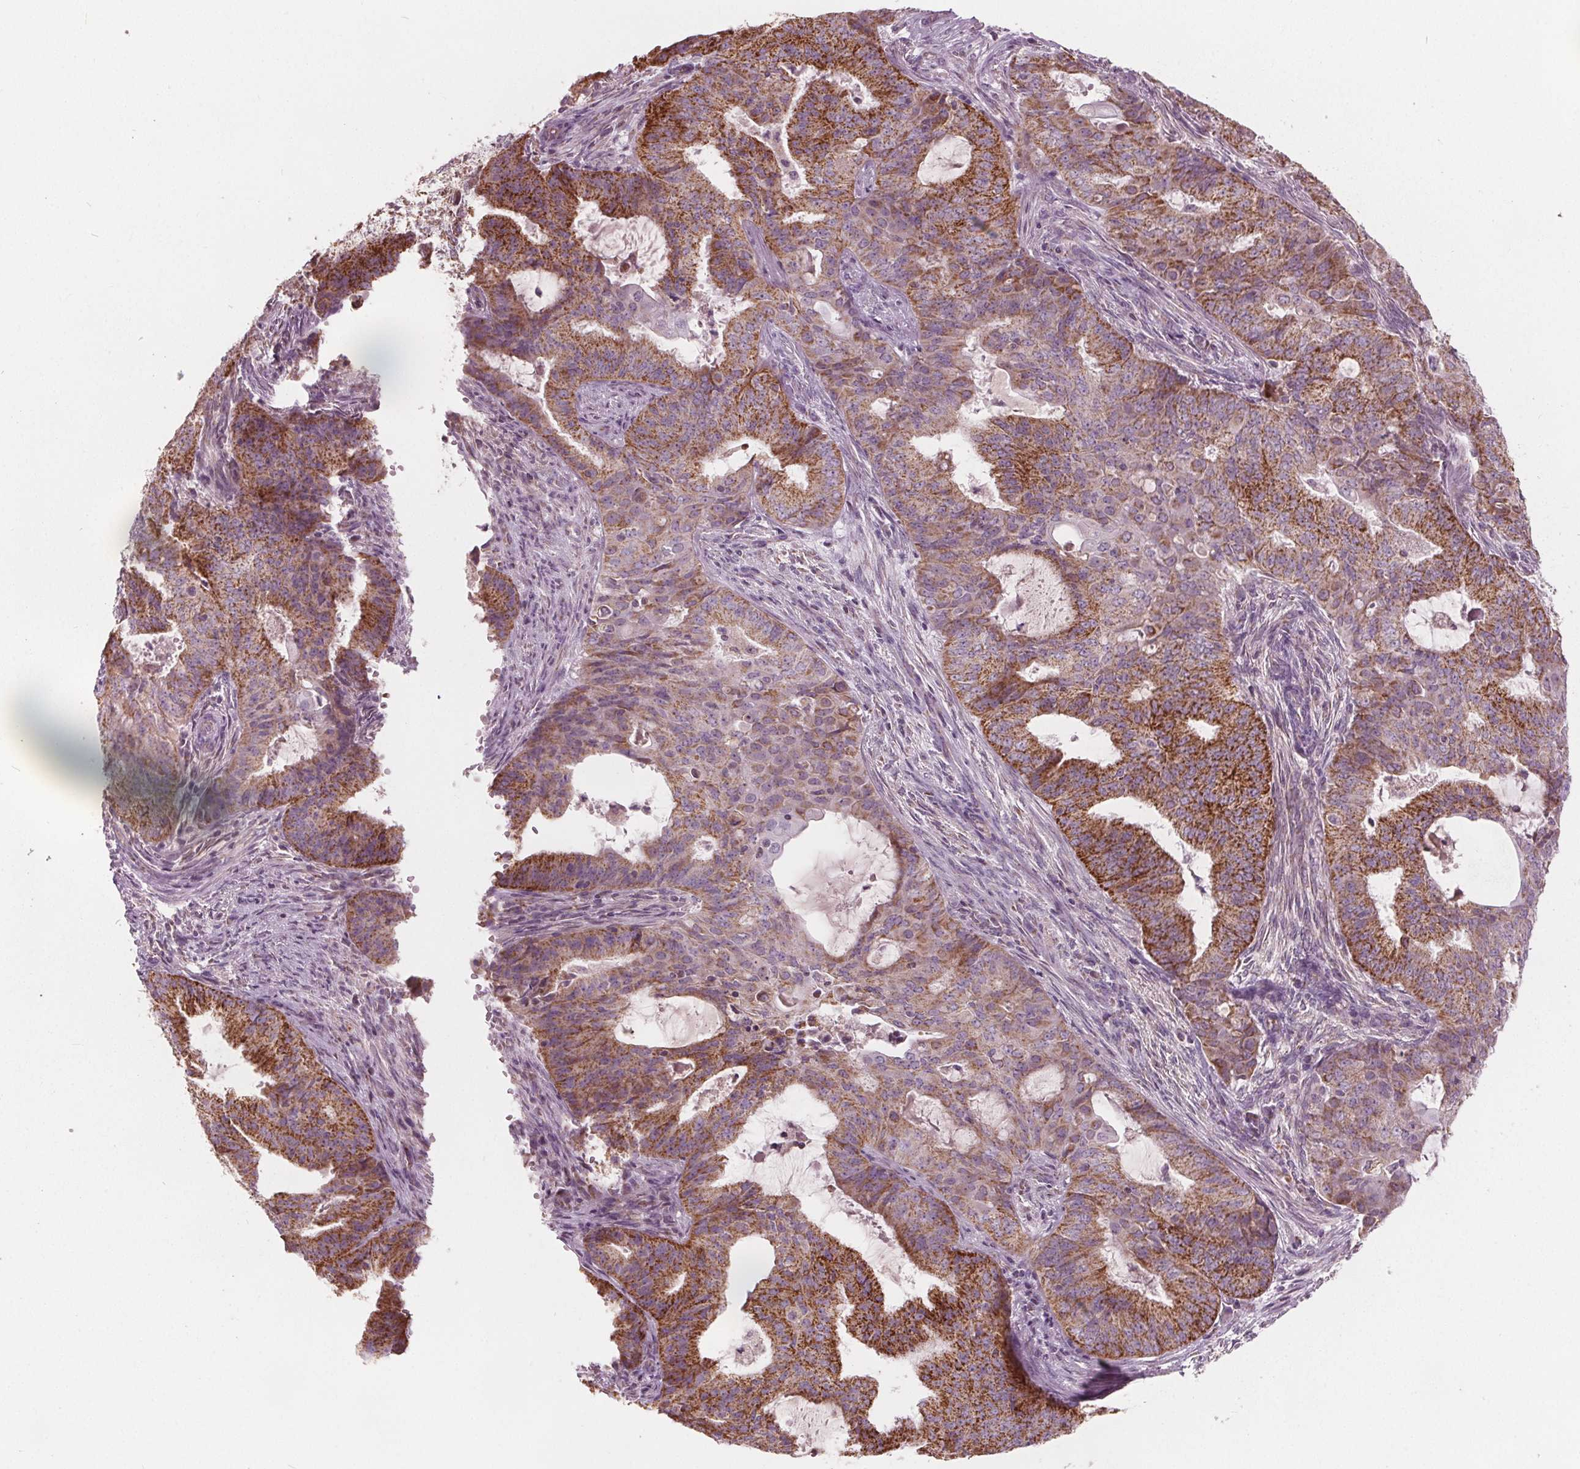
{"staining": {"intensity": "strong", "quantity": "25%-75%", "location": "cytoplasmic/membranous"}, "tissue": "endometrial cancer", "cell_type": "Tumor cells", "image_type": "cancer", "snomed": [{"axis": "morphology", "description": "Adenocarcinoma, NOS"}, {"axis": "topography", "description": "Endometrium"}], "caption": "Endometrial adenocarcinoma stained for a protein shows strong cytoplasmic/membranous positivity in tumor cells.", "gene": "ECI2", "patient": {"sex": "female", "age": 62}}